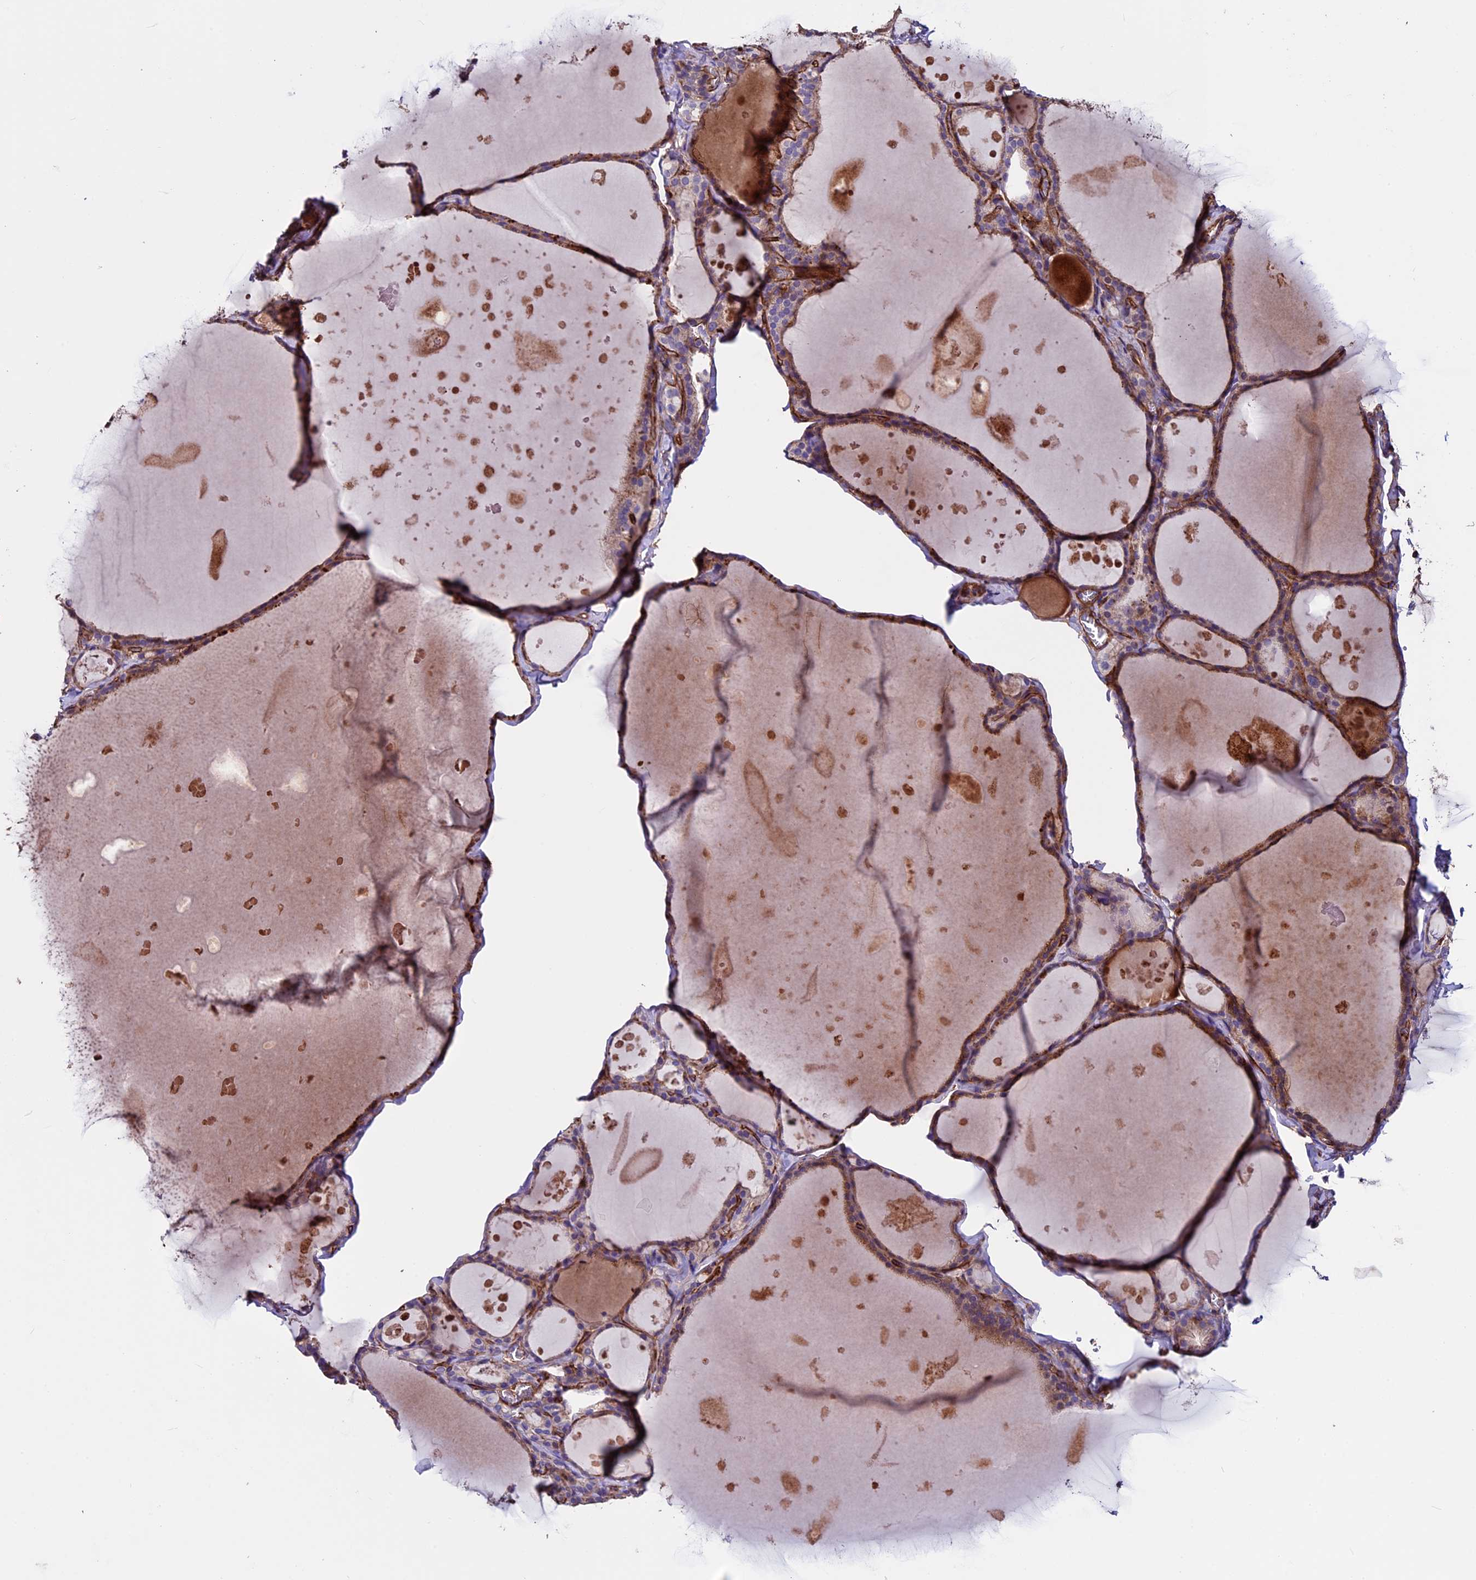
{"staining": {"intensity": "moderate", "quantity": ">75%", "location": "cytoplasmic/membranous"}, "tissue": "thyroid gland", "cell_type": "Glandular cells", "image_type": "normal", "snomed": [{"axis": "morphology", "description": "Normal tissue, NOS"}, {"axis": "topography", "description": "Thyroid gland"}], "caption": "Human thyroid gland stained with a brown dye demonstrates moderate cytoplasmic/membranous positive expression in approximately >75% of glandular cells.", "gene": "EVA1B", "patient": {"sex": "male", "age": 56}}